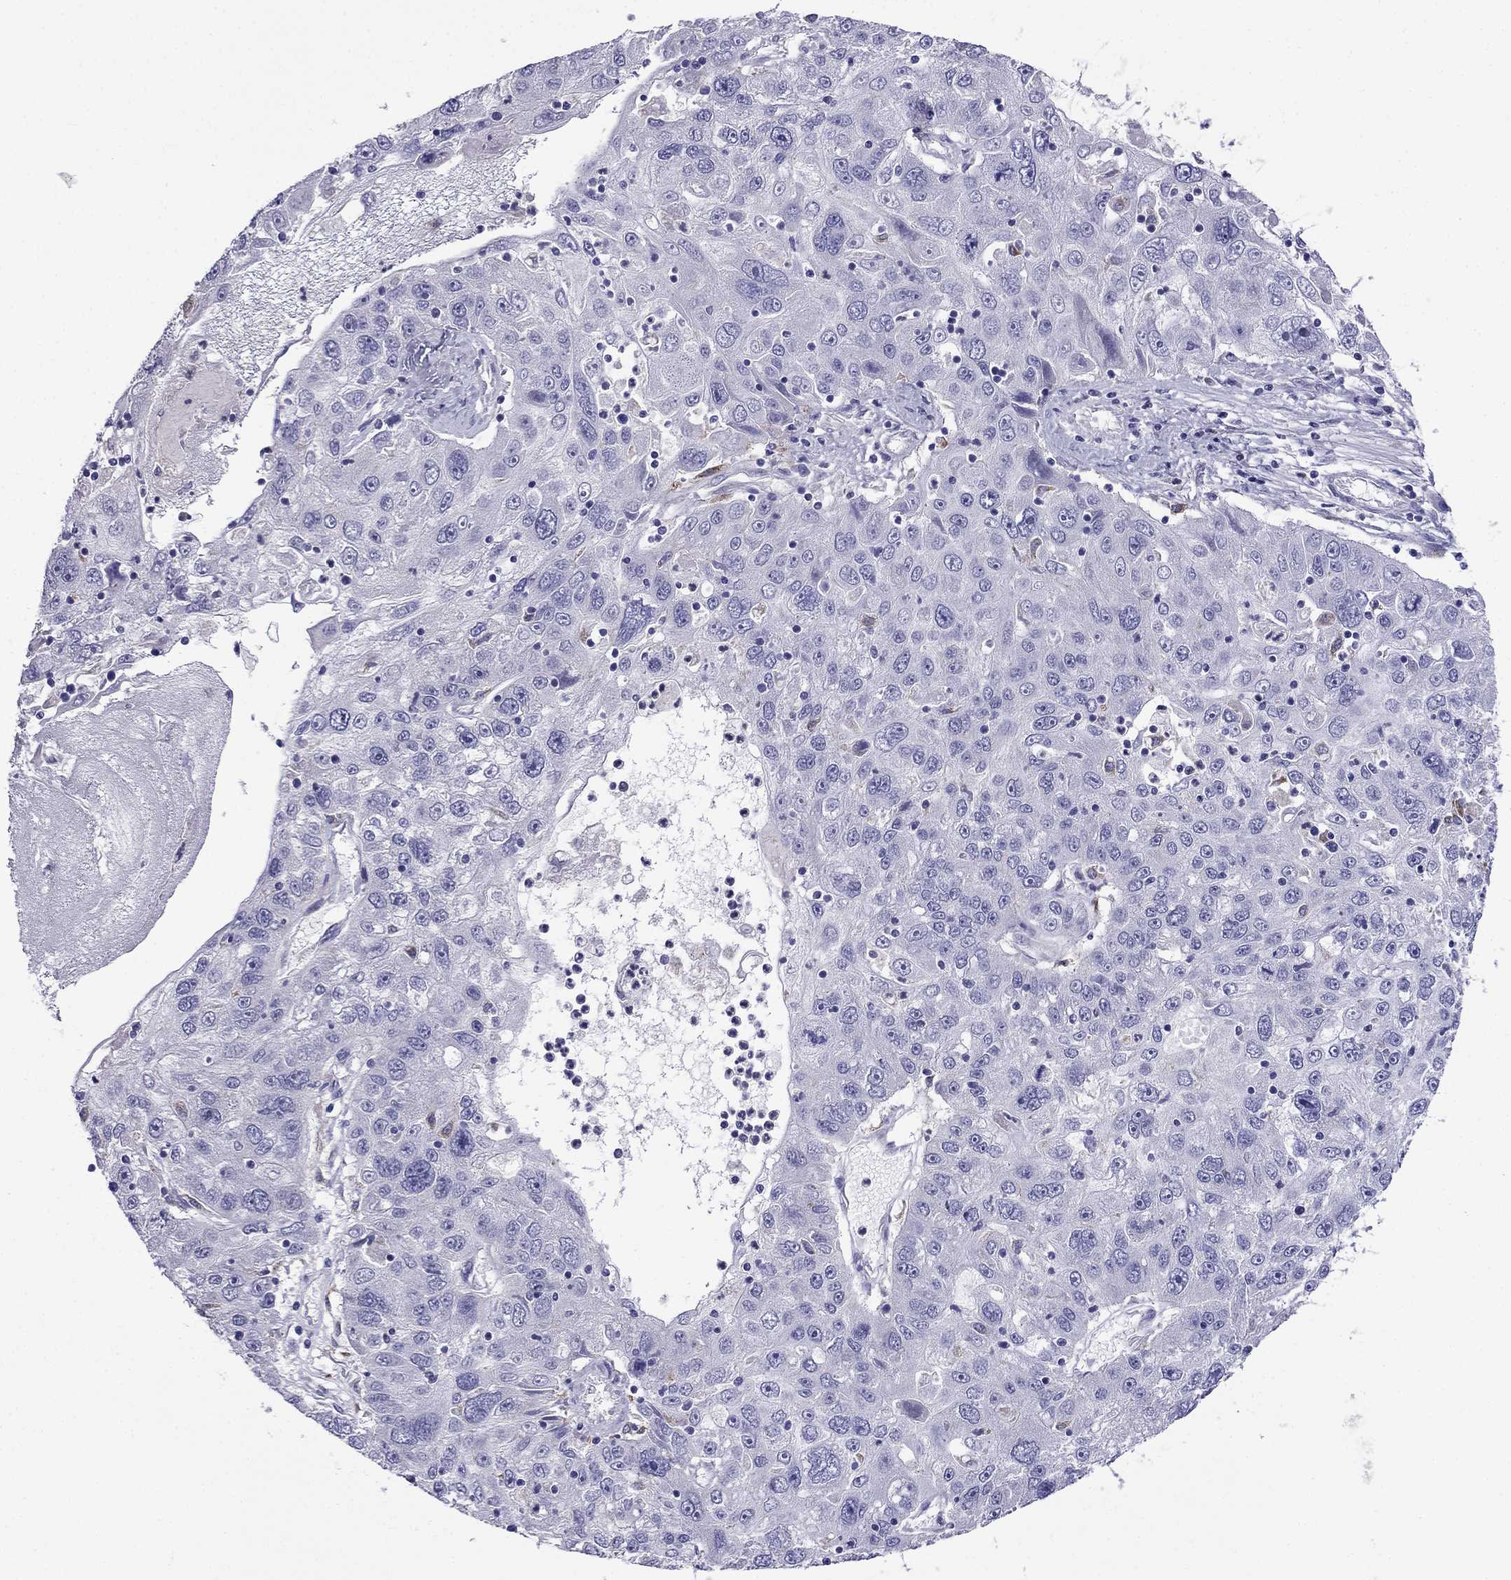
{"staining": {"intensity": "negative", "quantity": "none", "location": "none"}, "tissue": "stomach cancer", "cell_type": "Tumor cells", "image_type": "cancer", "snomed": [{"axis": "morphology", "description": "Adenocarcinoma, NOS"}, {"axis": "topography", "description": "Stomach"}], "caption": "DAB immunohistochemical staining of human stomach adenocarcinoma shows no significant expression in tumor cells.", "gene": "GNAL", "patient": {"sex": "male", "age": 56}}